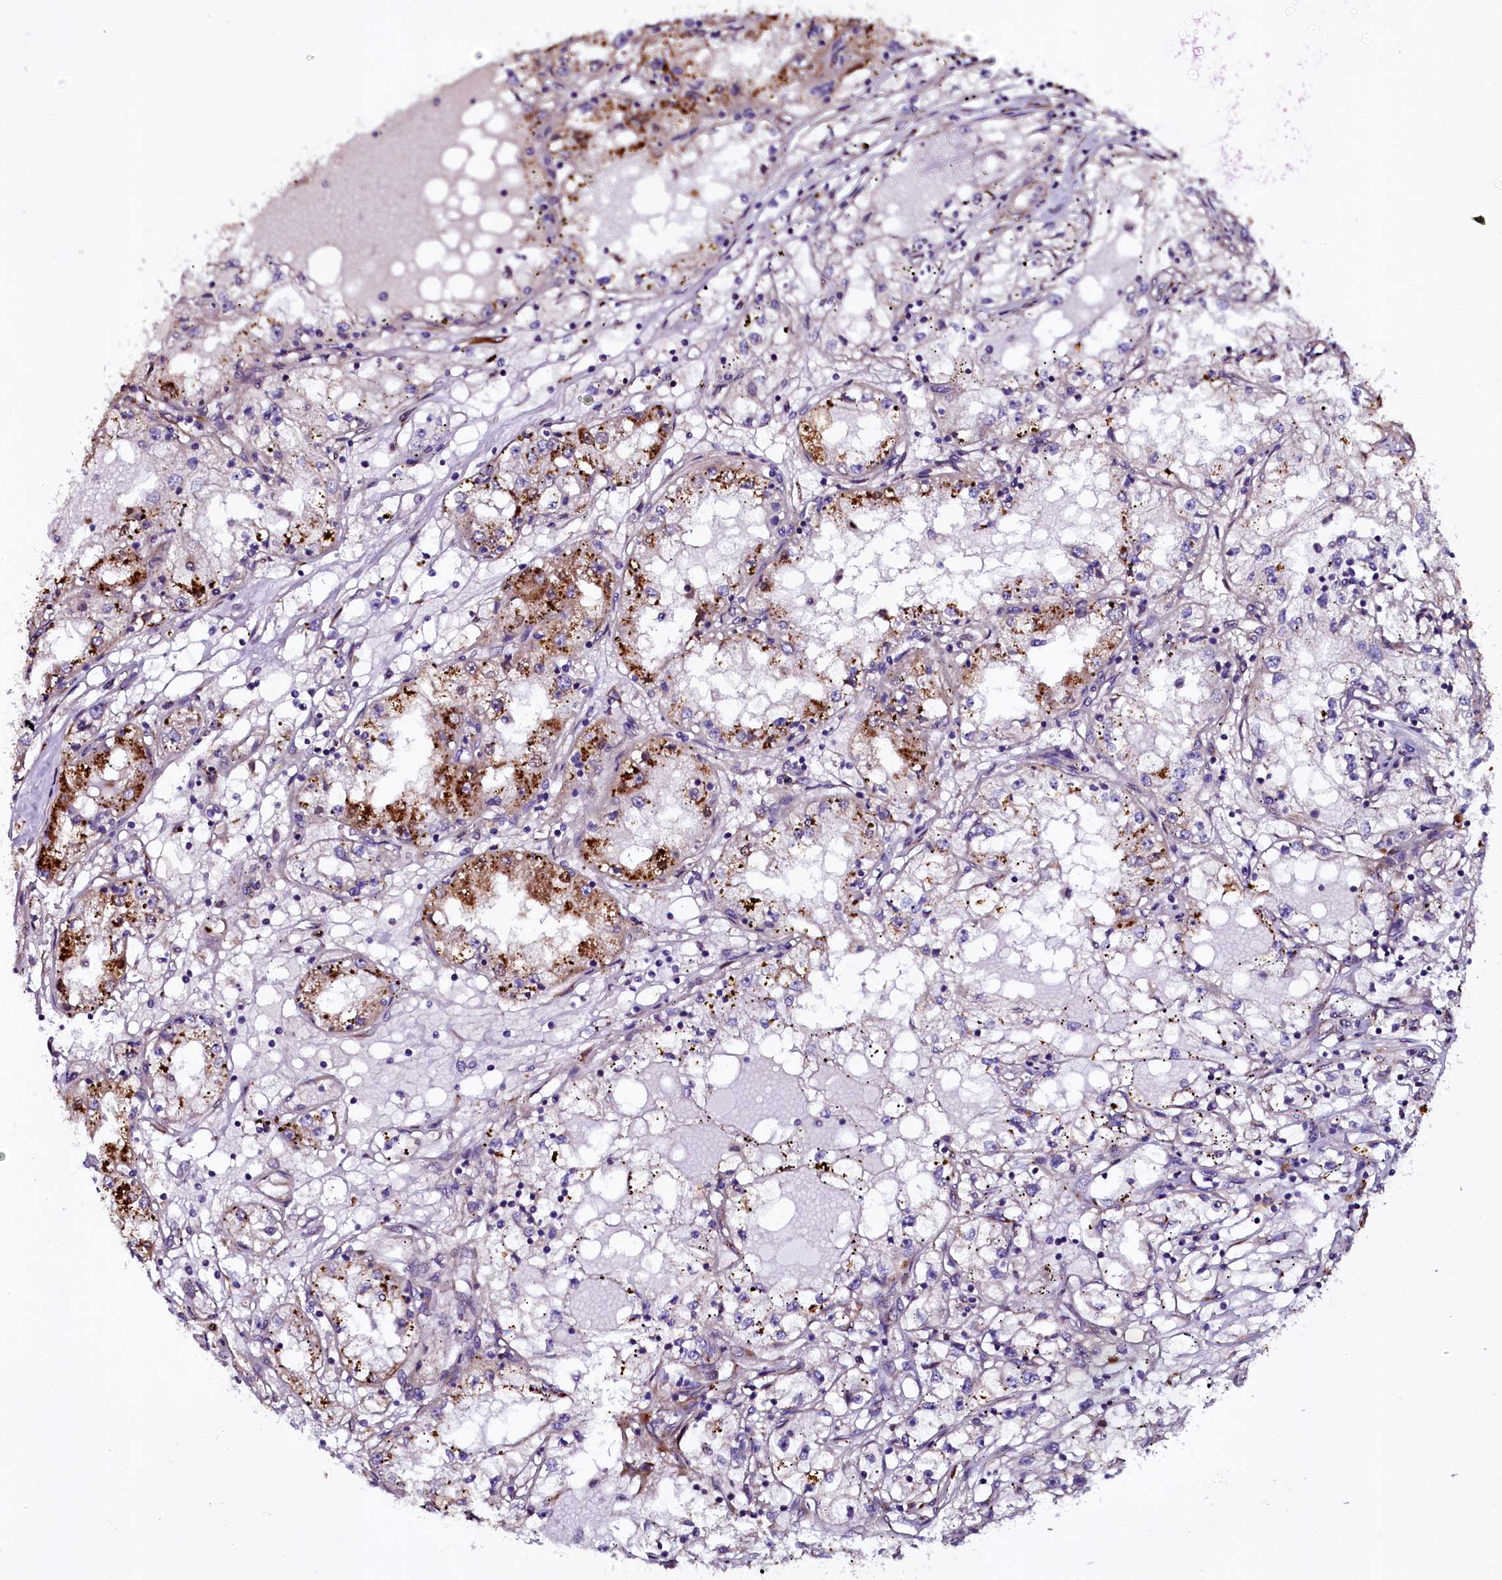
{"staining": {"intensity": "strong", "quantity": "<25%", "location": "cytoplasmic/membranous"}, "tissue": "renal cancer", "cell_type": "Tumor cells", "image_type": "cancer", "snomed": [{"axis": "morphology", "description": "Adenocarcinoma, NOS"}, {"axis": "topography", "description": "Kidney"}], "caption": "IHC (DAB (3,3'-diaminobenzidine)) staining of human renal adenocarcinoma exhibits strong cytoplasmic/membranous protein expression in approximately <25% of tumor cells.", "gene": "N4BP1", "patient": {"sex": "male", "age": 56}}